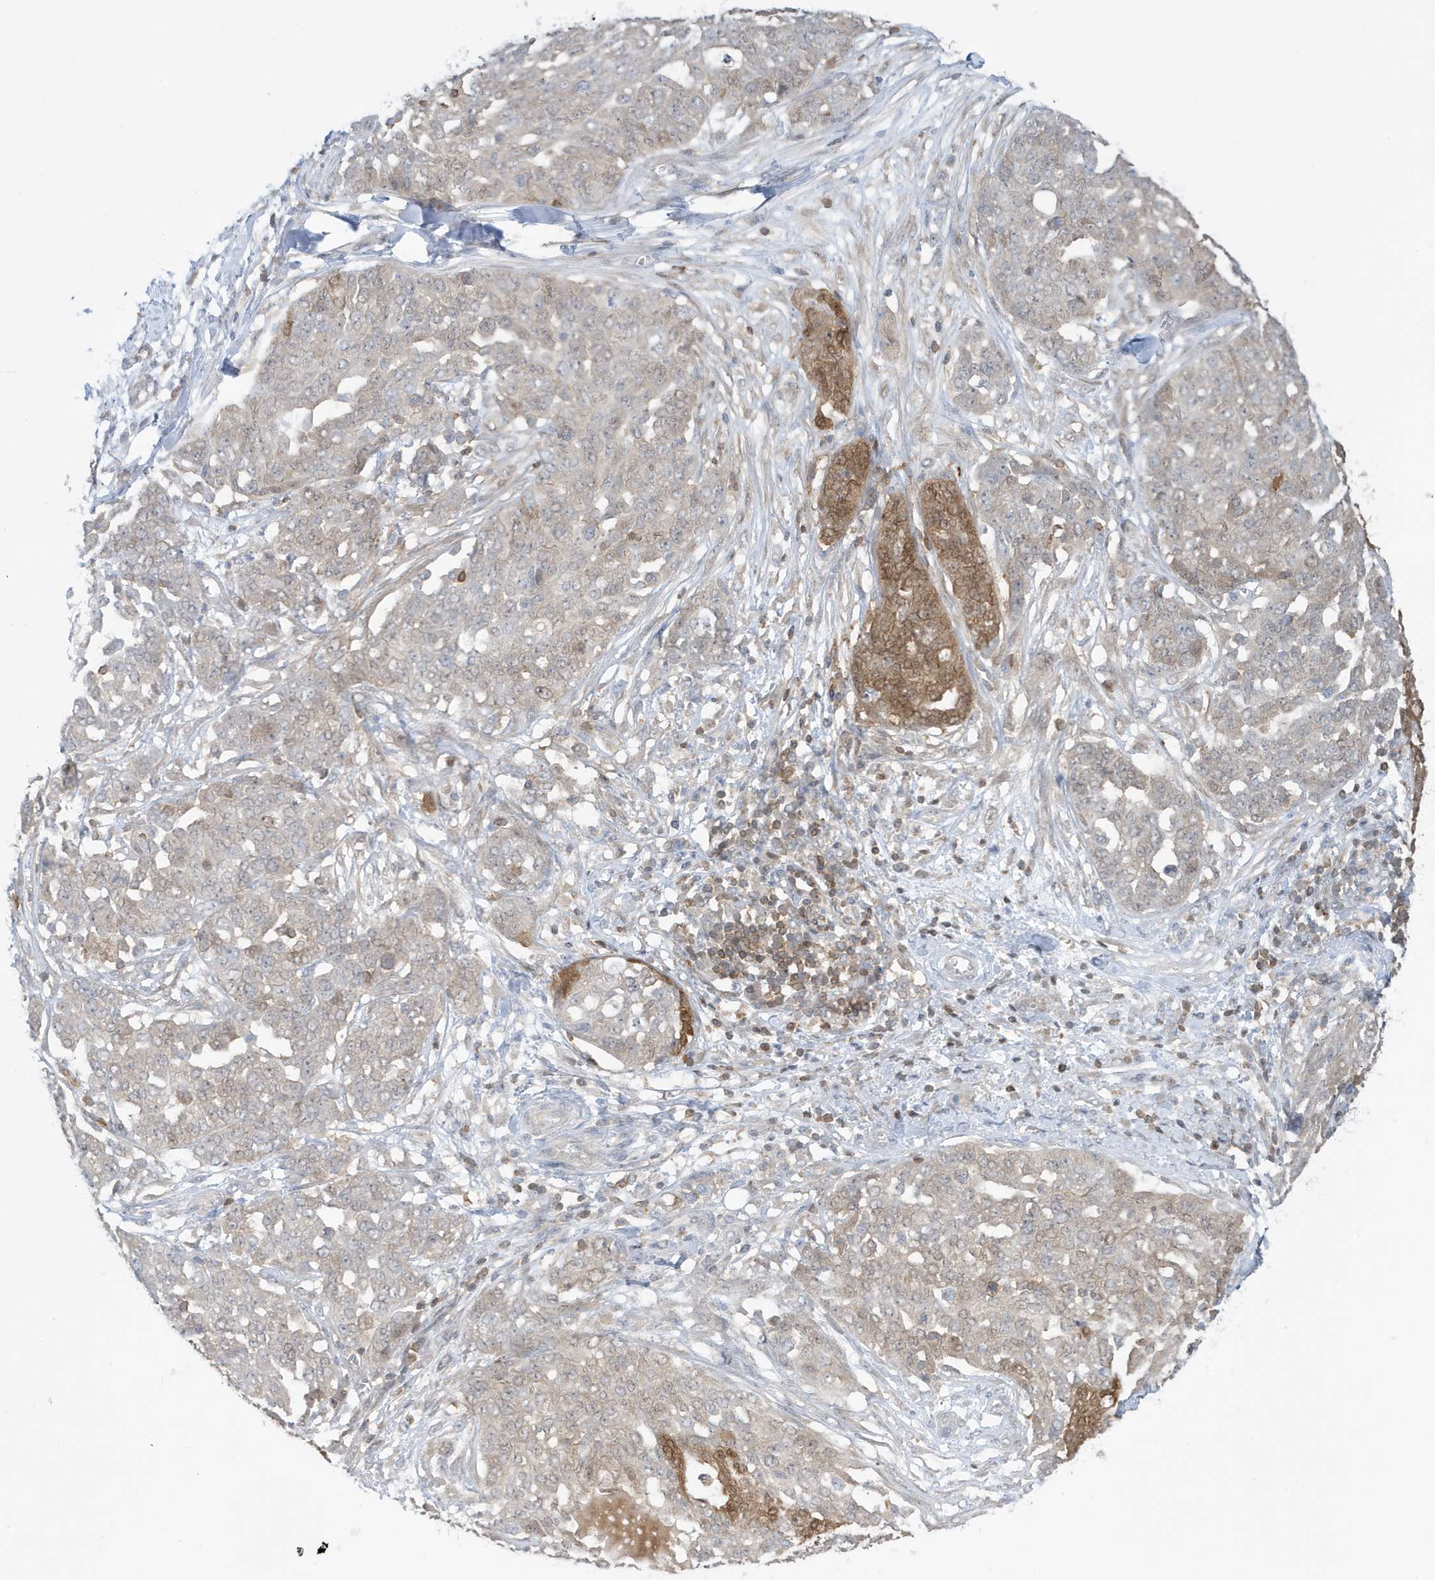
{"staining": {"intensity": "moderate", "quantity": "<25%", "location": "cytoplasmic/membranous"}, "tissue": "ovarian cancer", "cell_type": "Tumor cells", "image_type": "cancer", "snomed": [{"axis": "morphology", "description": "Cystadenocarcinoma, serous, NOS"}, {"axis": "topography", "description": "Soft tissue"}, {"axis": "topography", "description": "Ovary"}], "caption": "Immunohistochemical staining of human serous cystadenocarcinoma (ovarian) displays low levels of moderate cytoplasmic/membranous positivity in about <25% of tumor cells.", "gene": "OGA", "patient": {"sex": "female", "age": 57}}